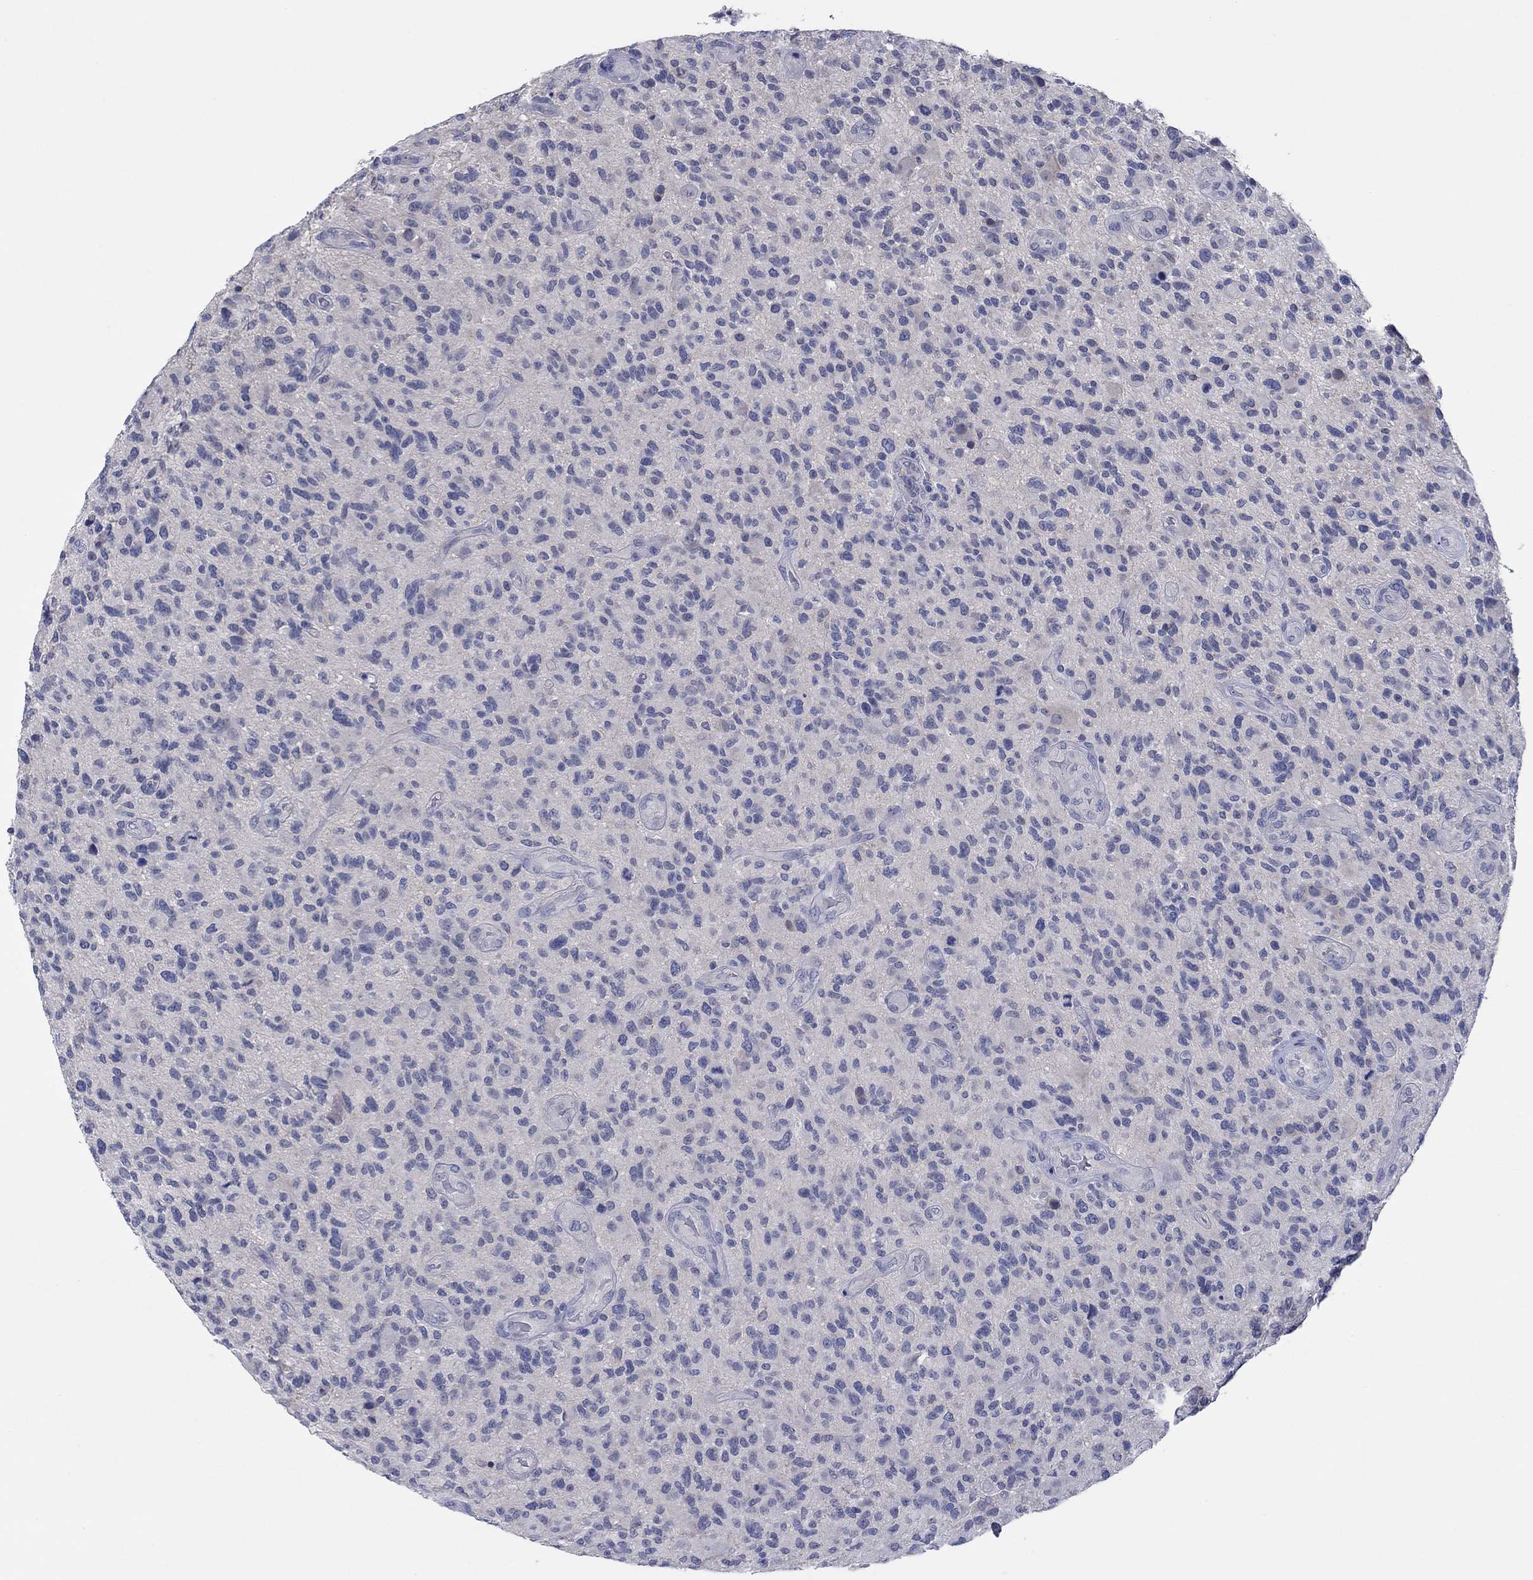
{"staining": {"intensity": "negative", "quantity": "none", "location": "none"}, "tissue": "glioma", "cell_type": "Tumor cells", "image_type": "cancer", "snomed": [{"axis": "morphology", "description": "Glioma, malignant, High grade"}, {"axis": "topography", "description": "Brain"}], "caption": "A micrograph of malignant high-grade glioma stained for a protein displays no brown staining in tumor cells.", "gene": "FER1L6", "patient": {"sex": "male", "age": 47}}